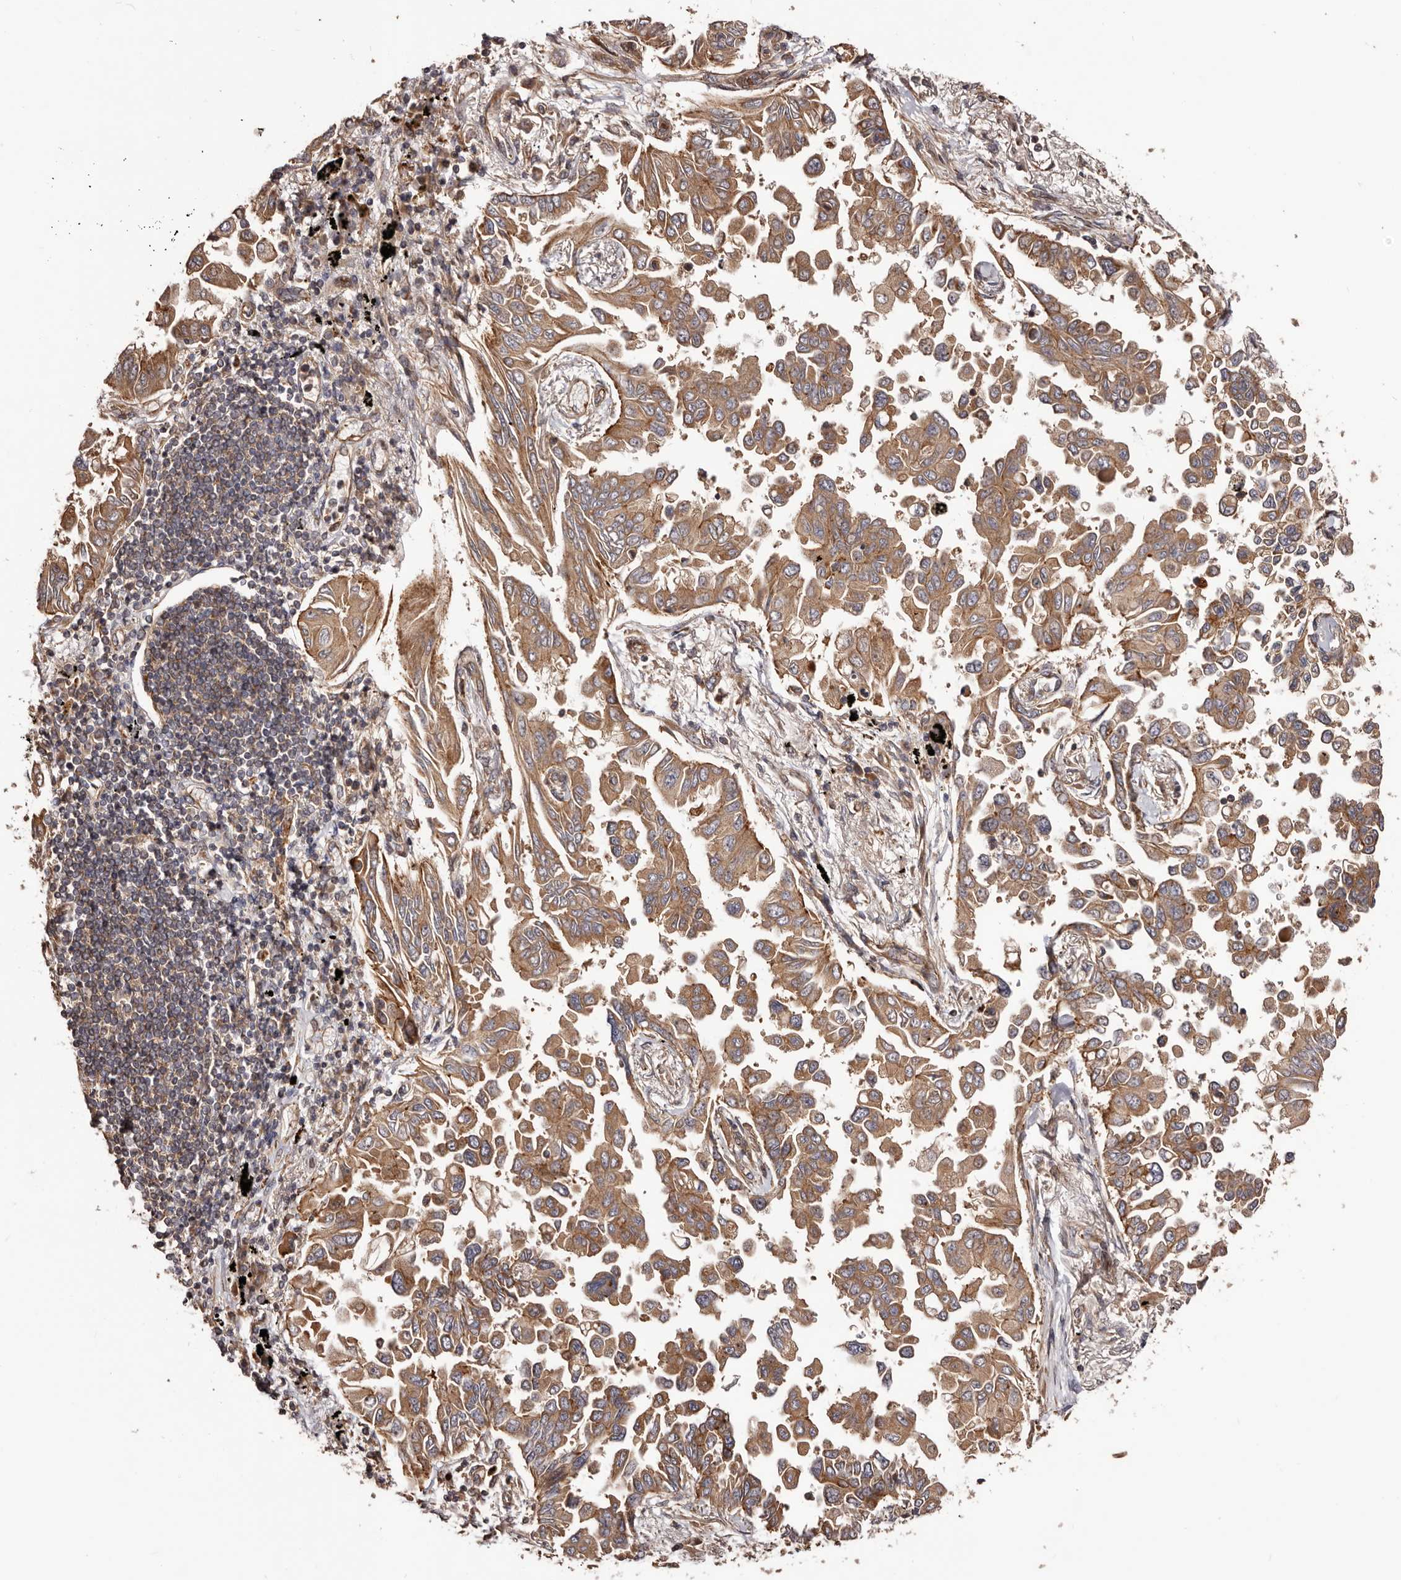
{"staining": {"intensity": "moderate", "quantity": ">75%", "location": "cytoplasmic/membranous"}, "tissue": "lung cancer", "cell_type": "Tumor cells", "image_type": "cancer", "snomed": [{"axis": "morphology", "description": "Adenocarcinoma, NOS"}, {"axis": "topography", "description": "Lung"}], "caption": "Protein expression by immunohistochemistry (IHC) displays moderate cytoplasmic/membranous staining in about >75% of tumor cells in lung cancer. Immunohistochemistry stains the protein of interest in brown and the nuclei are stained blue.", "gene": "GTPBP1", "patient": {"sex": "female", "age": 67}}